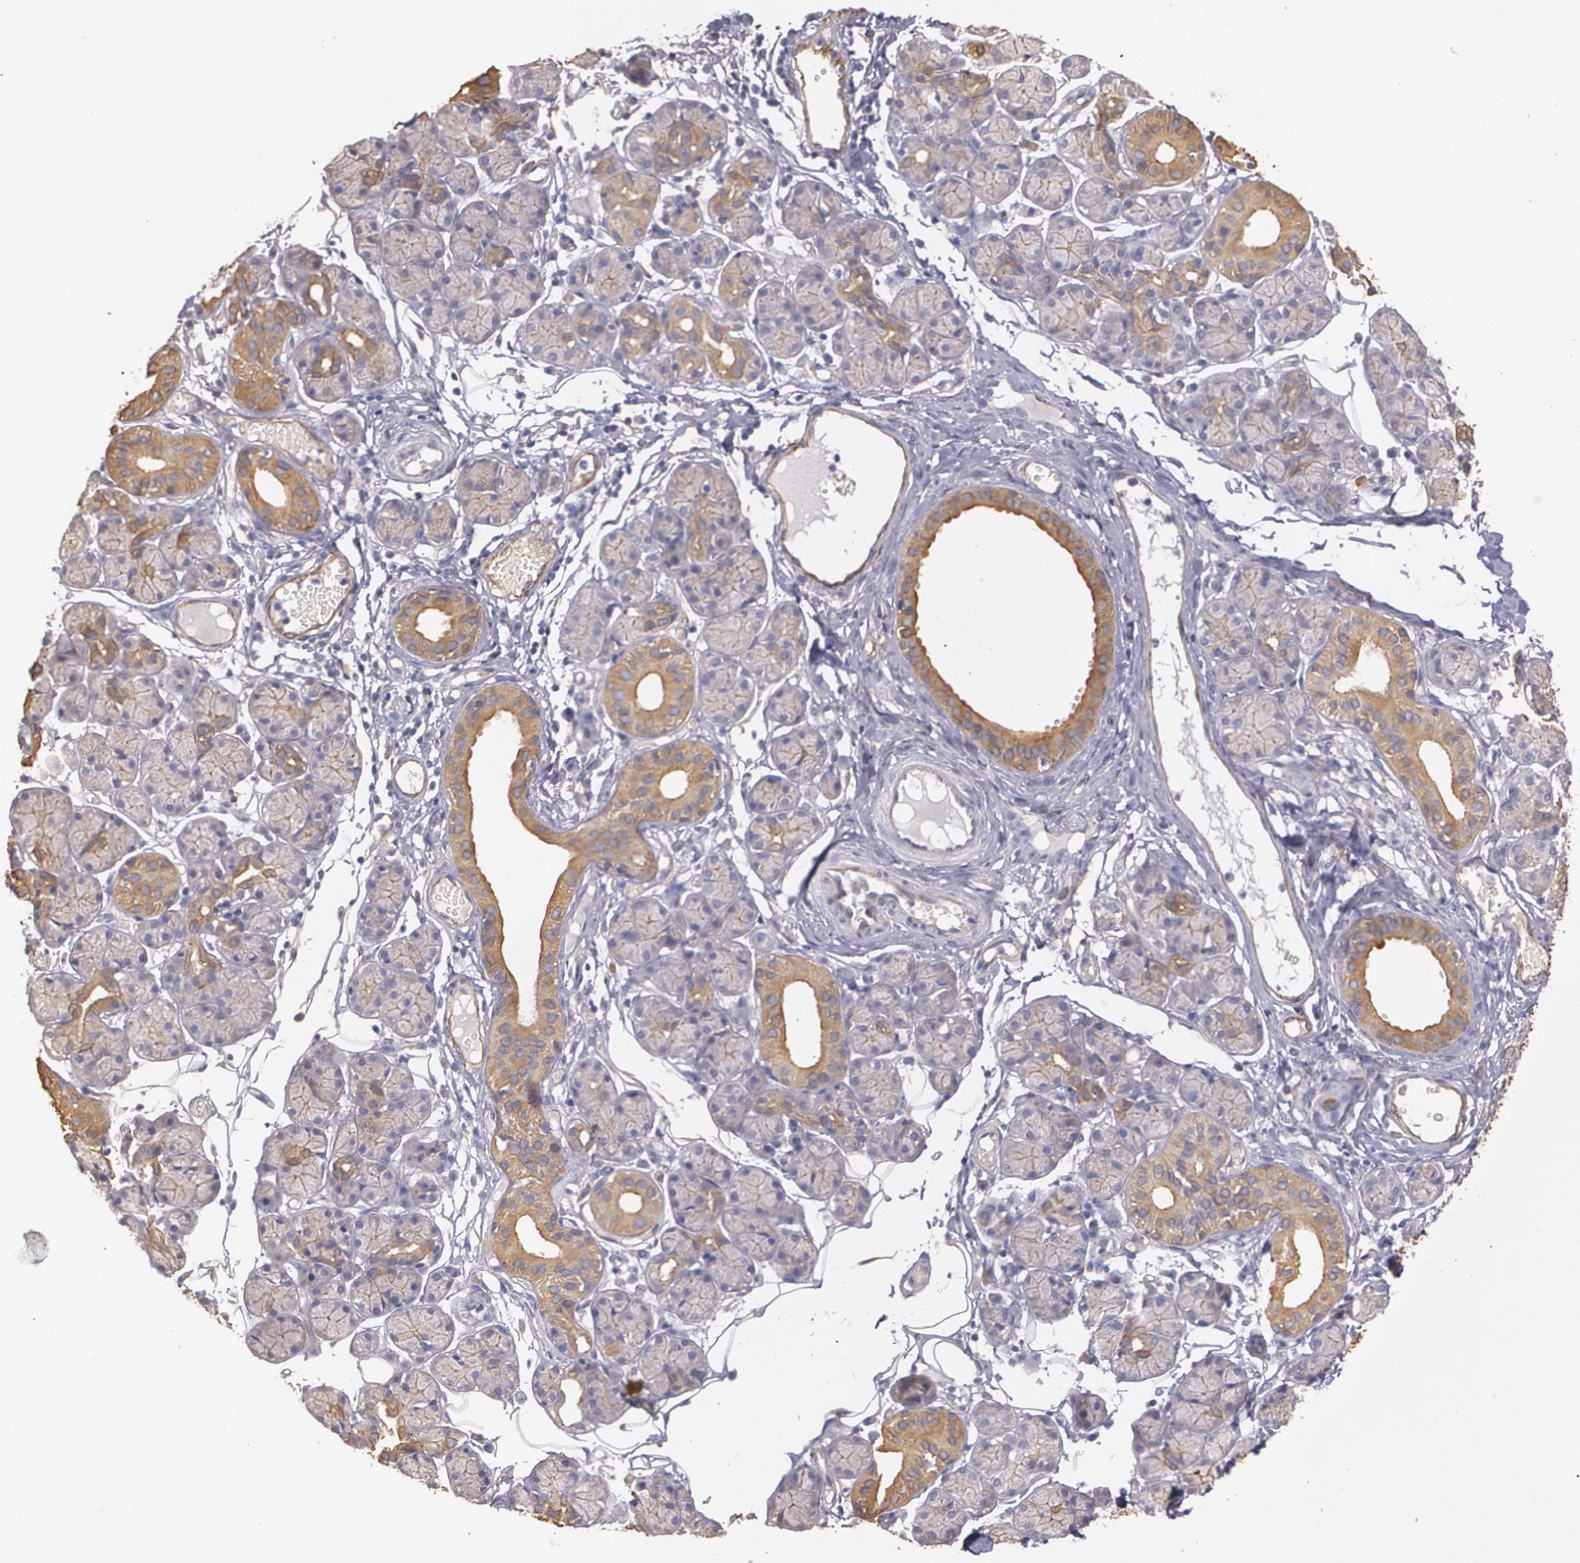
{"staining": {"intensity": "moderate", "quantity": "25%-75%", "location": "cytoplasmic/membranous"}, "tissue": "salivary gland", "cell_type": "Glandular cells", "image_type": "normal", "snomed": [{"axis": "morphology", "description": "Normal tissue, NOS"}, {"axis": "topography", "description": "Salivary gland"}], "caption": "A high-resolution histopathology image shows IHC staining of benign salivary gland, which shows moderate cytoplasmic/membranous expression in approximately 25%-75% of glandular cells.", "gene": "TJP1", "patient": {"sex": "male", "age": 54}}